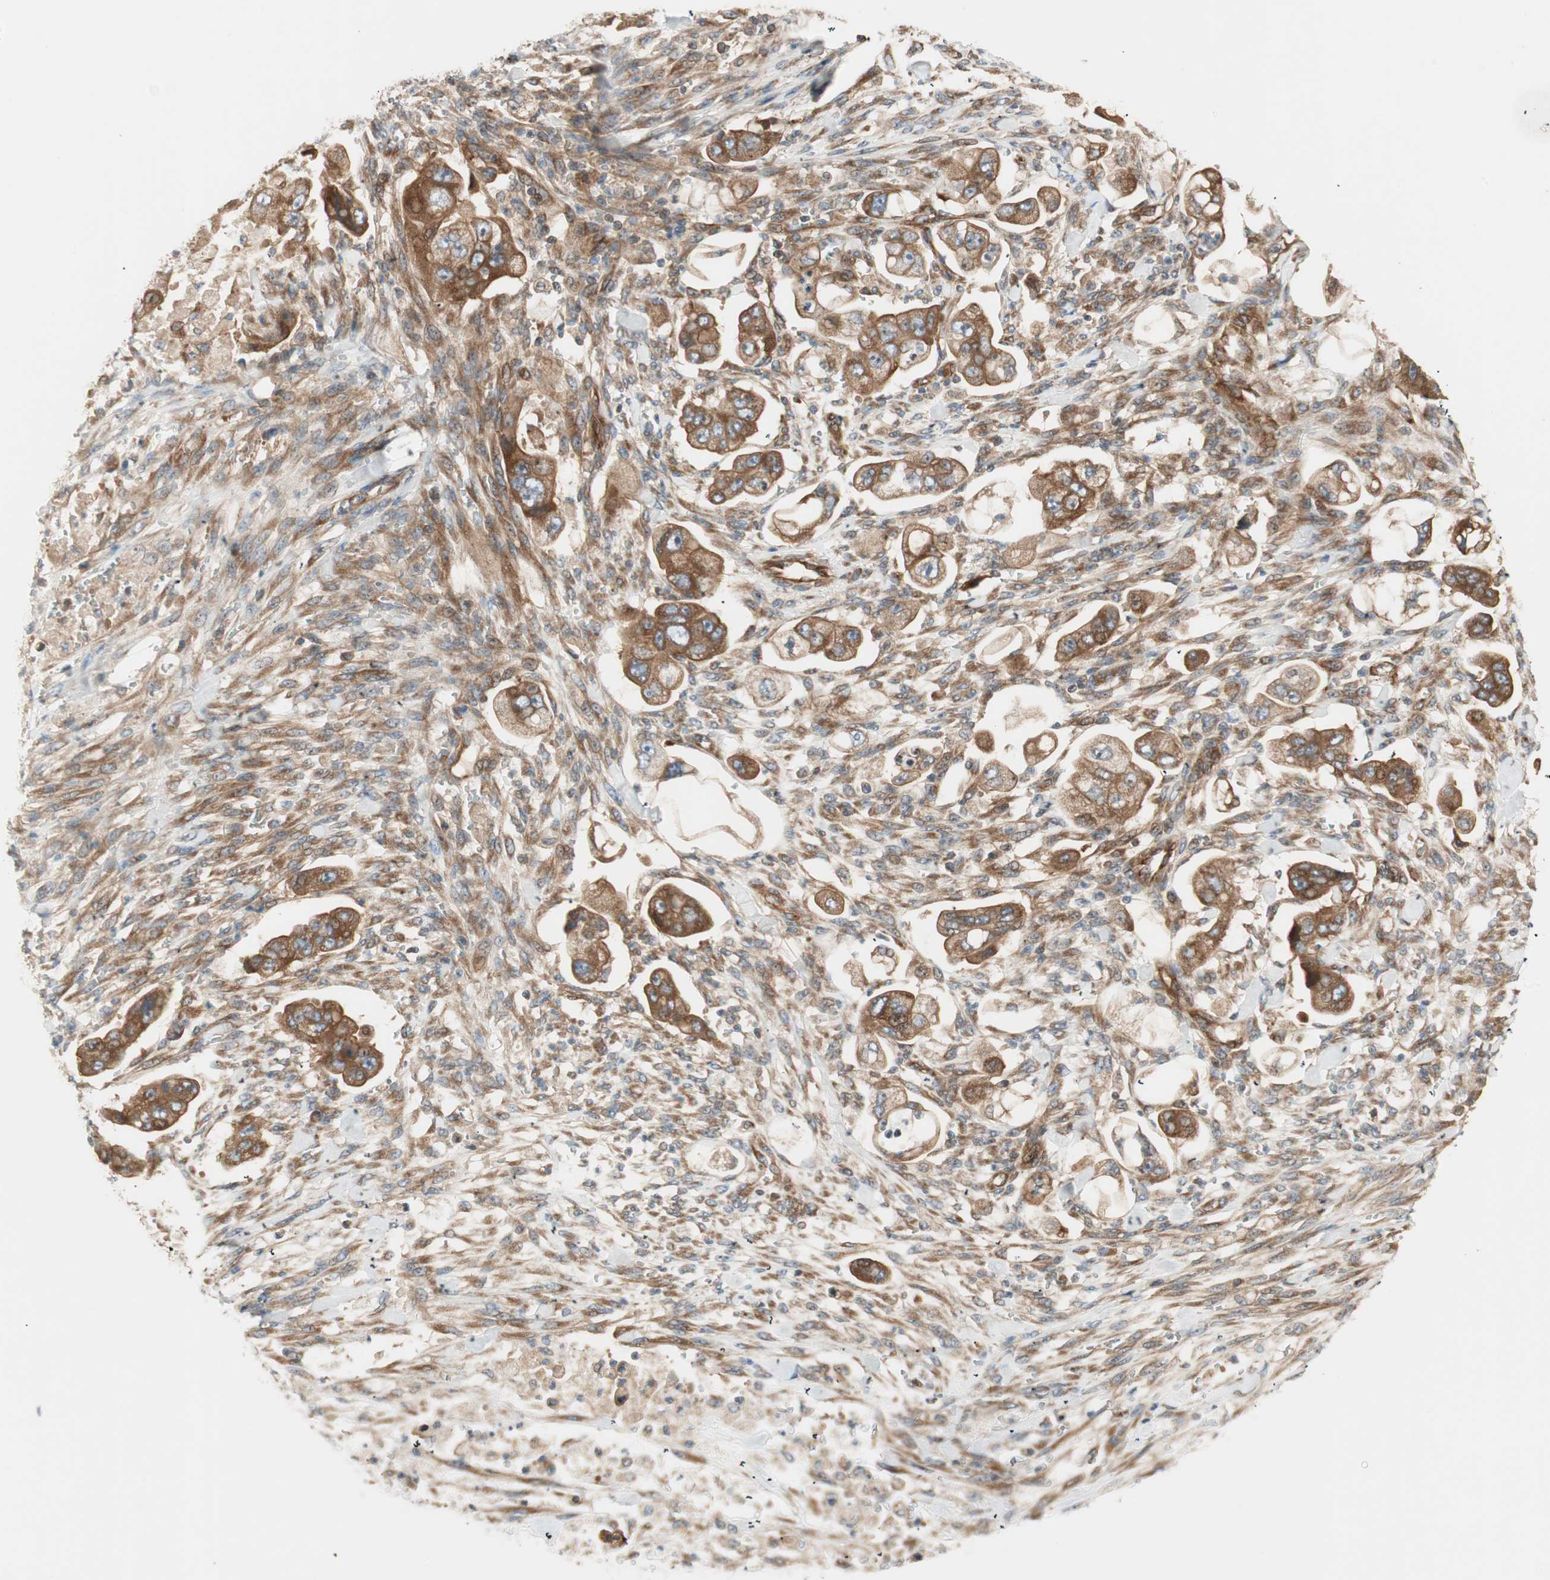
{"staining": {"intensity": "strong", "quantity": ">75%", "location": "cytoplasmic/membranous"}, "tissue": "stomach cancer", "cell_type": "Tumor cells", "image_type": "cancer", "snomed": [{"axis": "morphology", "description": "Adenocarcinoma, NOS"}, {"axis": "topography", "description": "Stomach"}], "caption": "The immunohistochemical stain labels strong cytoplasmic/membranous staining in tumor cells of stomach cancer (adenocarcinoma) tissue.", "gene": "CTTNBP2NL", "patient": {"sex": "male", "age": 62}}